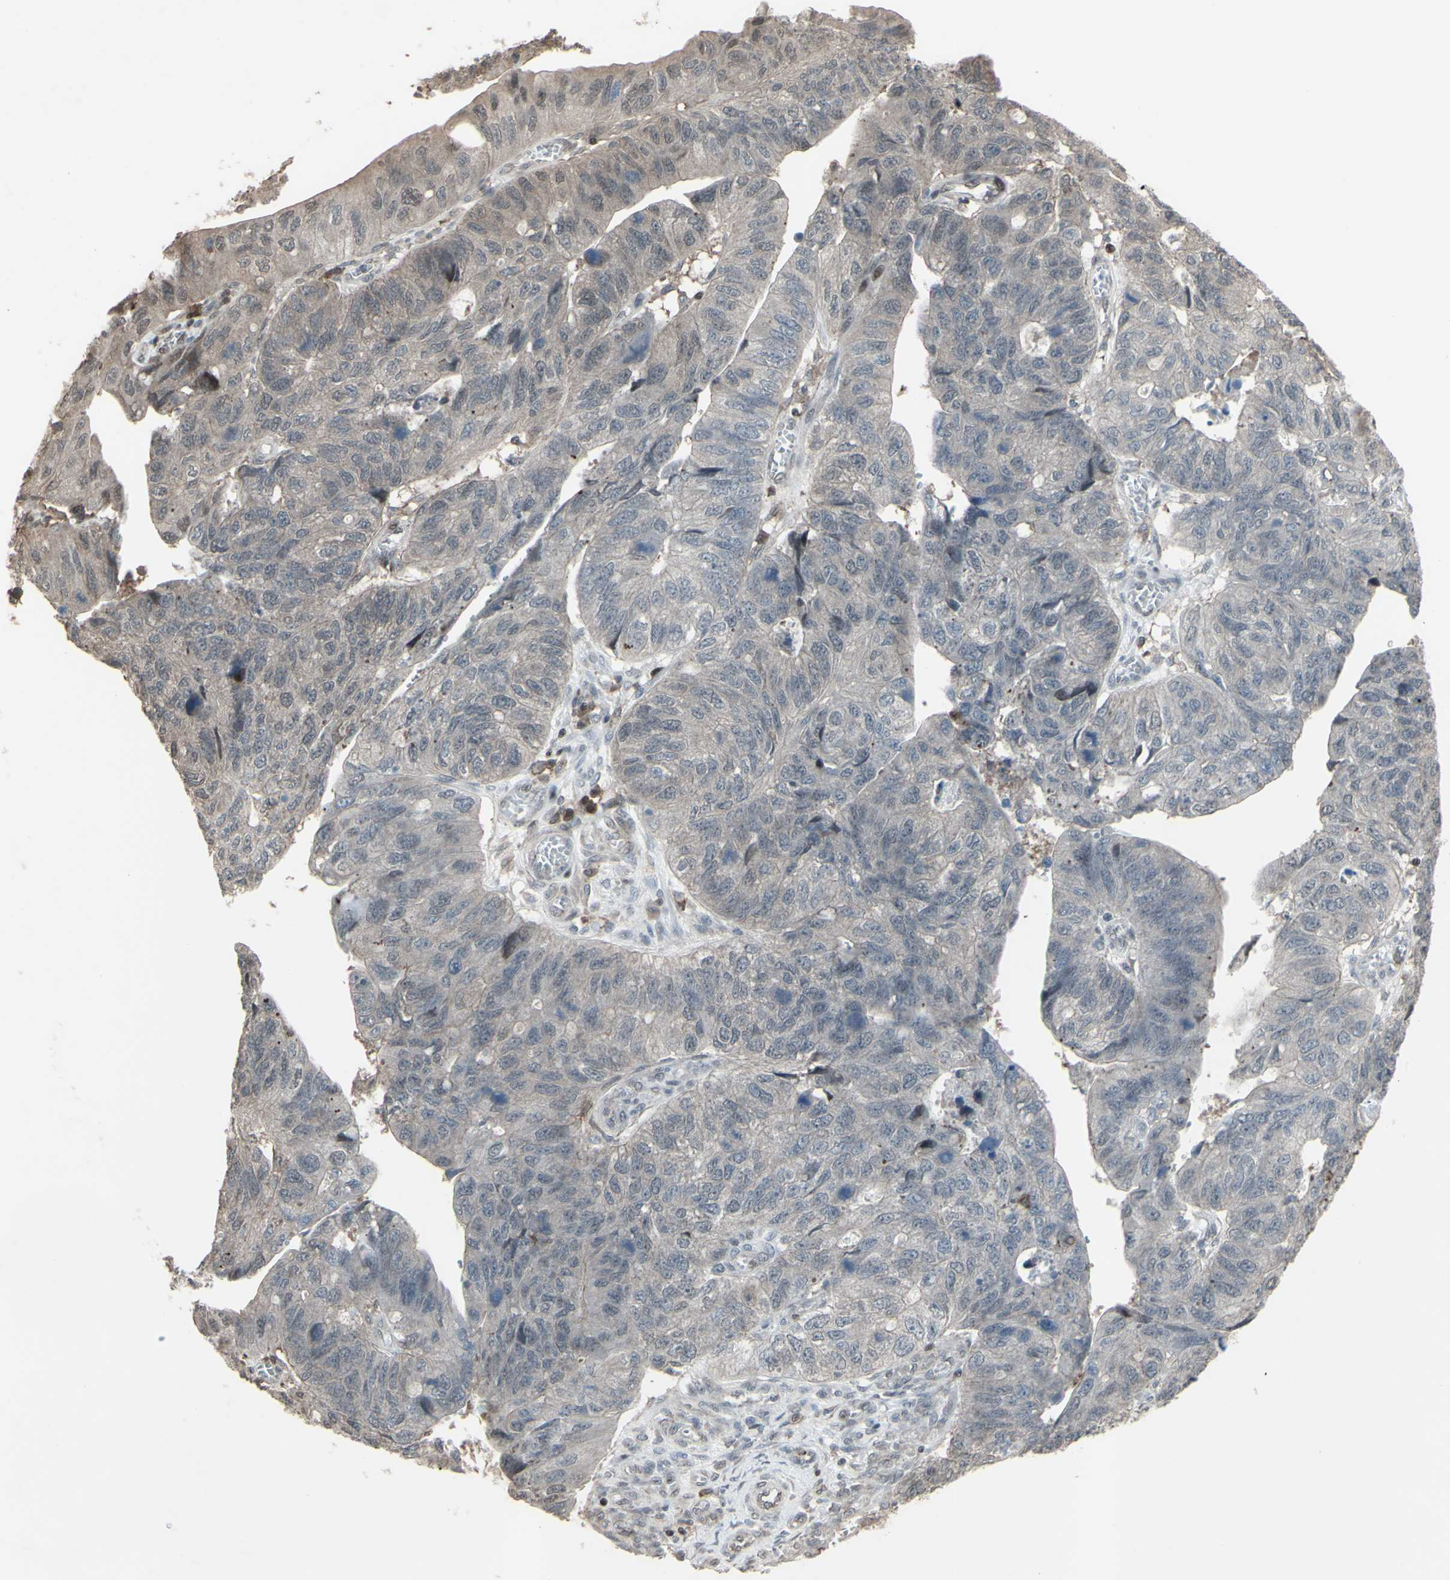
{"staining": {"intensity": "weak", "quantity": ">75%", "location": "cytoplasmic/membranous"}, "tissue": "stomach cancer", "cell_type": "Tumor cells", "image_type": "cancer", "snomed": [{"axis": "morphology", "description": "Adenocarcinoma, NOS"}, {"axis": "topography", "description": "Stomach"}], "caption": "Adenocarcinoma (stomach) tissue exhibits weak cytoplasmic/membranous positivity in about >75% of tumor cells, visualized by immunohistochemistry.", "gene": "CD33", "patient": {"sex": "male", "age": 59}}